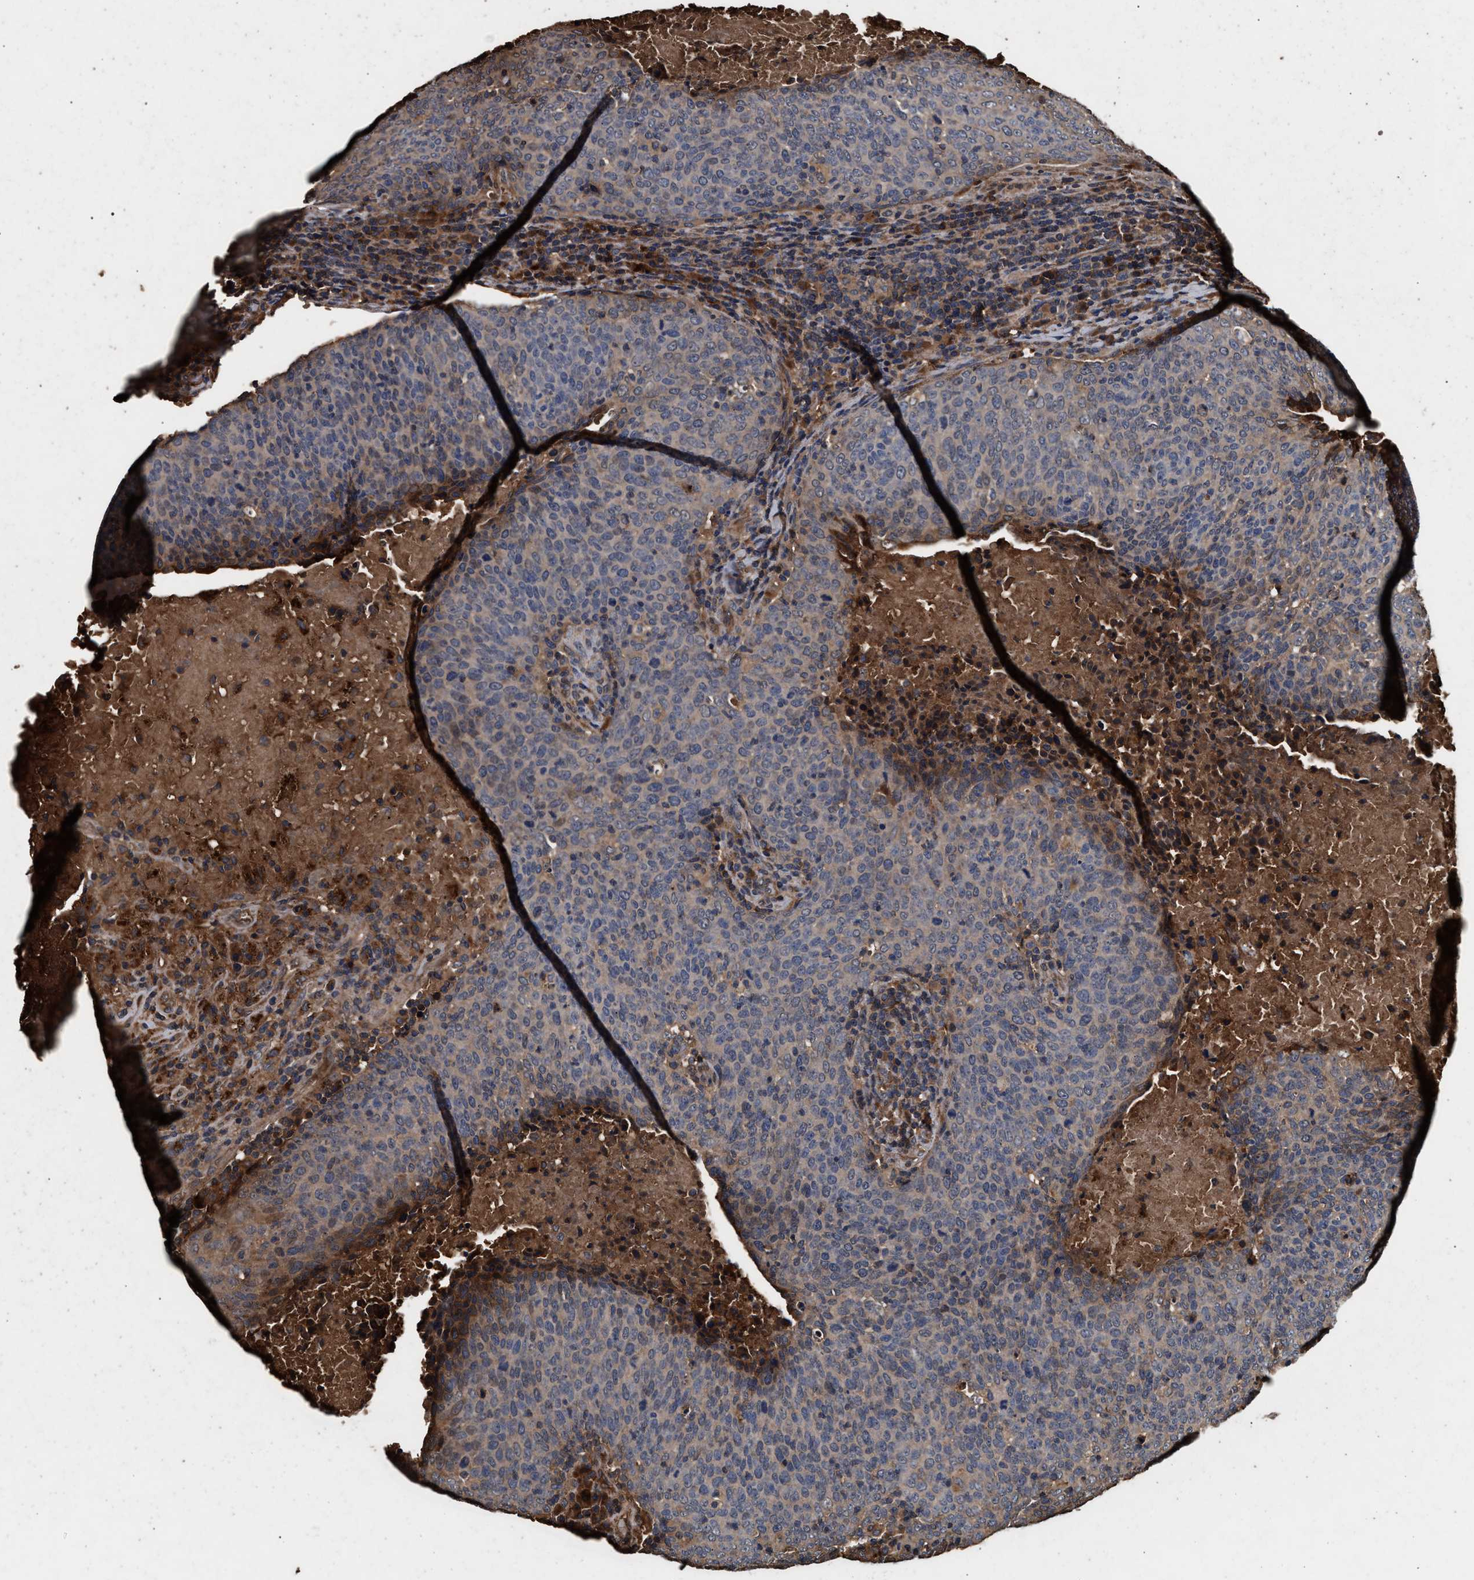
{"staining": {"intensity": "weak", "quantity": "<25%", "location": "cytoplasmic/membranous"}, "tissue": "head and neck cancer", "cell_type": "Tumor cells", "image_type": "cancer", "snomed": [{"axis": "morphology", "description": "Squamous cell carcinoma, NOS"}, {"axis": "morphology", "description": "Squamous cell carcinoma, metastatic, NOS"}, {"axis": "topography", "description": "Lymph node"}, {"axis": "topography", "description": "Head-Neck"}], "caption": "High magnification brightfield microscopy of head and neck metastatic squamous cell carcinoma stained with DAB (brown) and counterstained with hematoxylin (blue): tumor cells show no significant expression.", "gene": "KYAT1", "patient": {"sex": "male", "age": 62}}